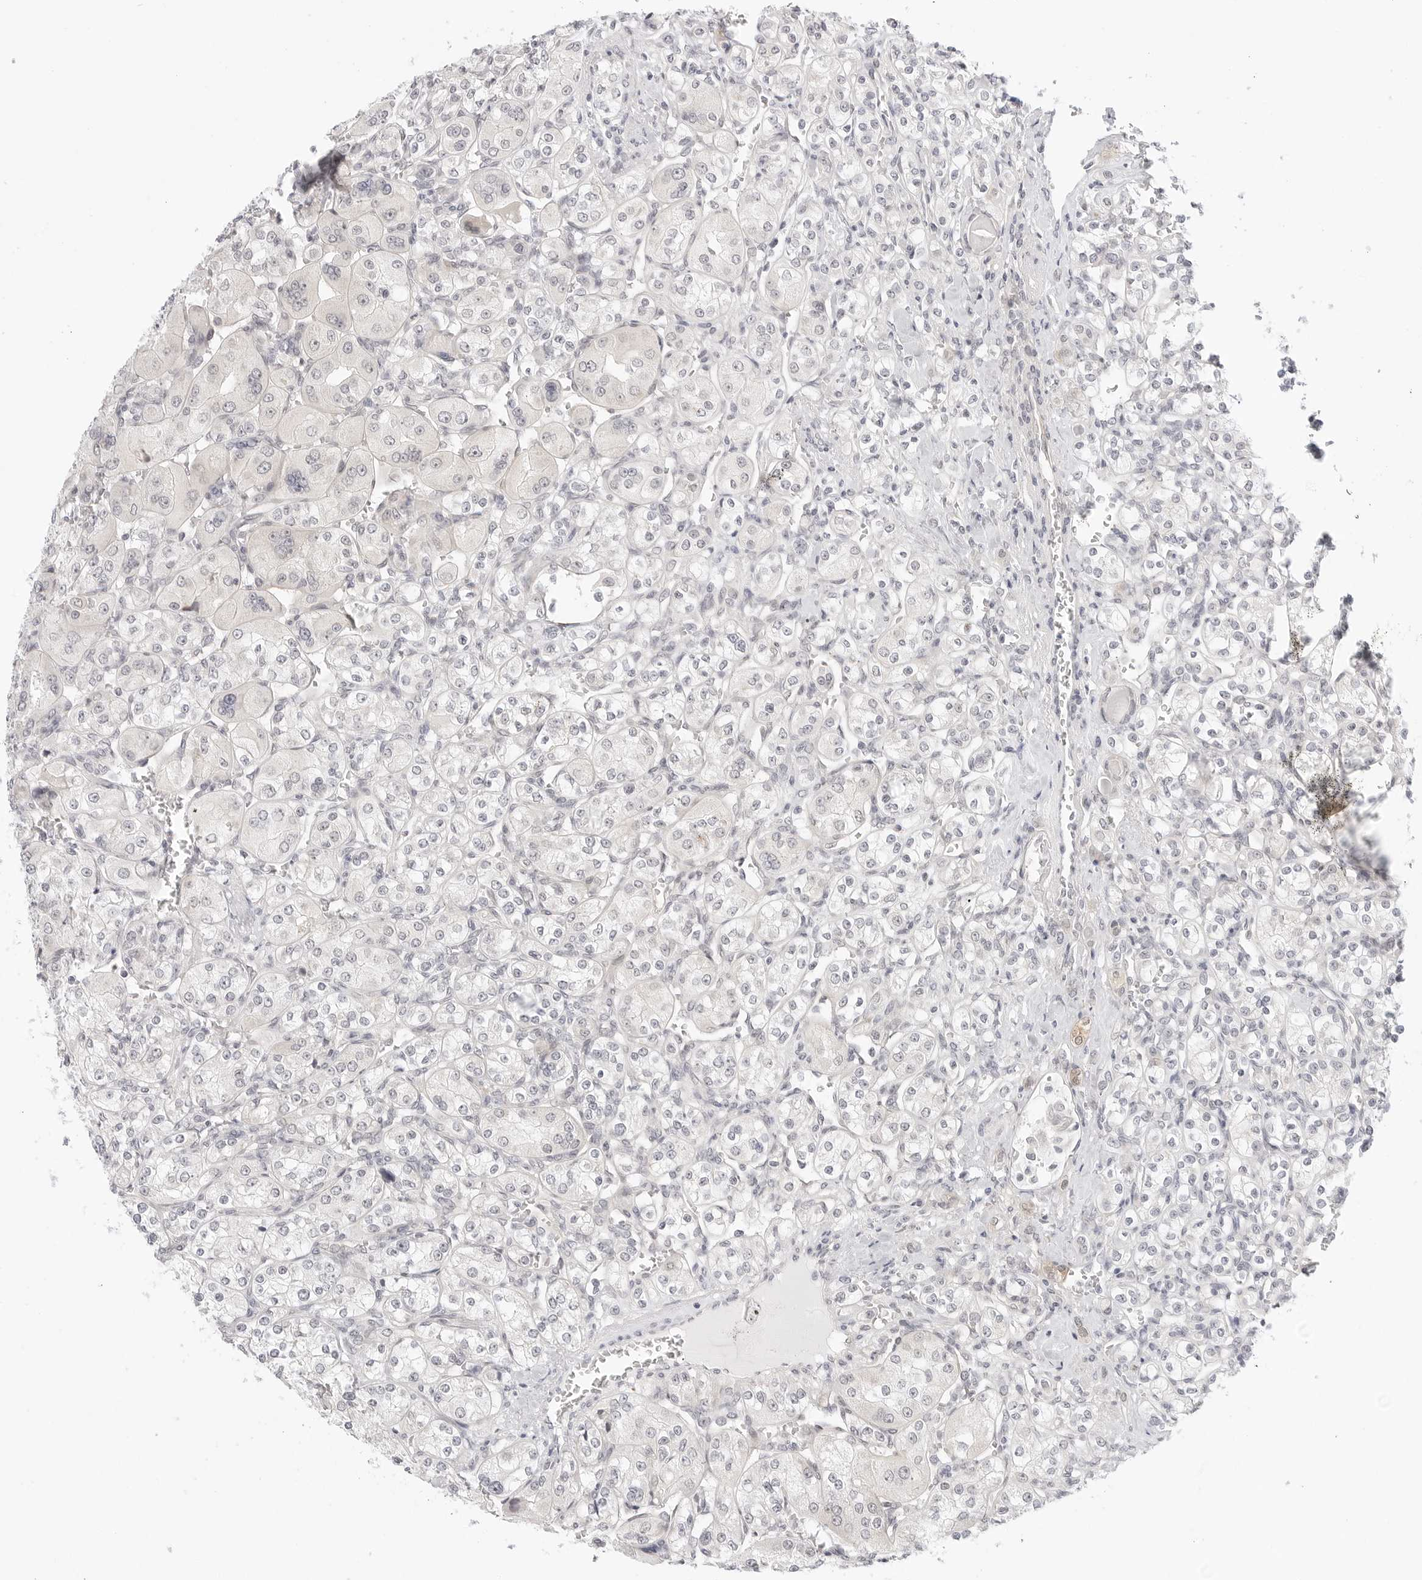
{"staining": {"intensity": "negative", "quantity": "none", "location": "none"}, "tissue": "renal cancer", "cell_type": "Tumor cells", "image_type": "cancer", "snomed": [{"axis": "morphology", "description": "Adenocarcinoma, NOS"}, {"axis": "topography", "description": "Kidney"}], "caption": "An IHC image of renal adenocarcinoma is shown. There is no staining in tumor cells of renal adenocarcinoma. (Stains: DAB immunohistochemistry (IHC) with hematoxylin counter stain, Microscopy: brightfield microscopy at high magnification).", "gene": "TCP1", "patient": {"sex": "male", "age": 77}}